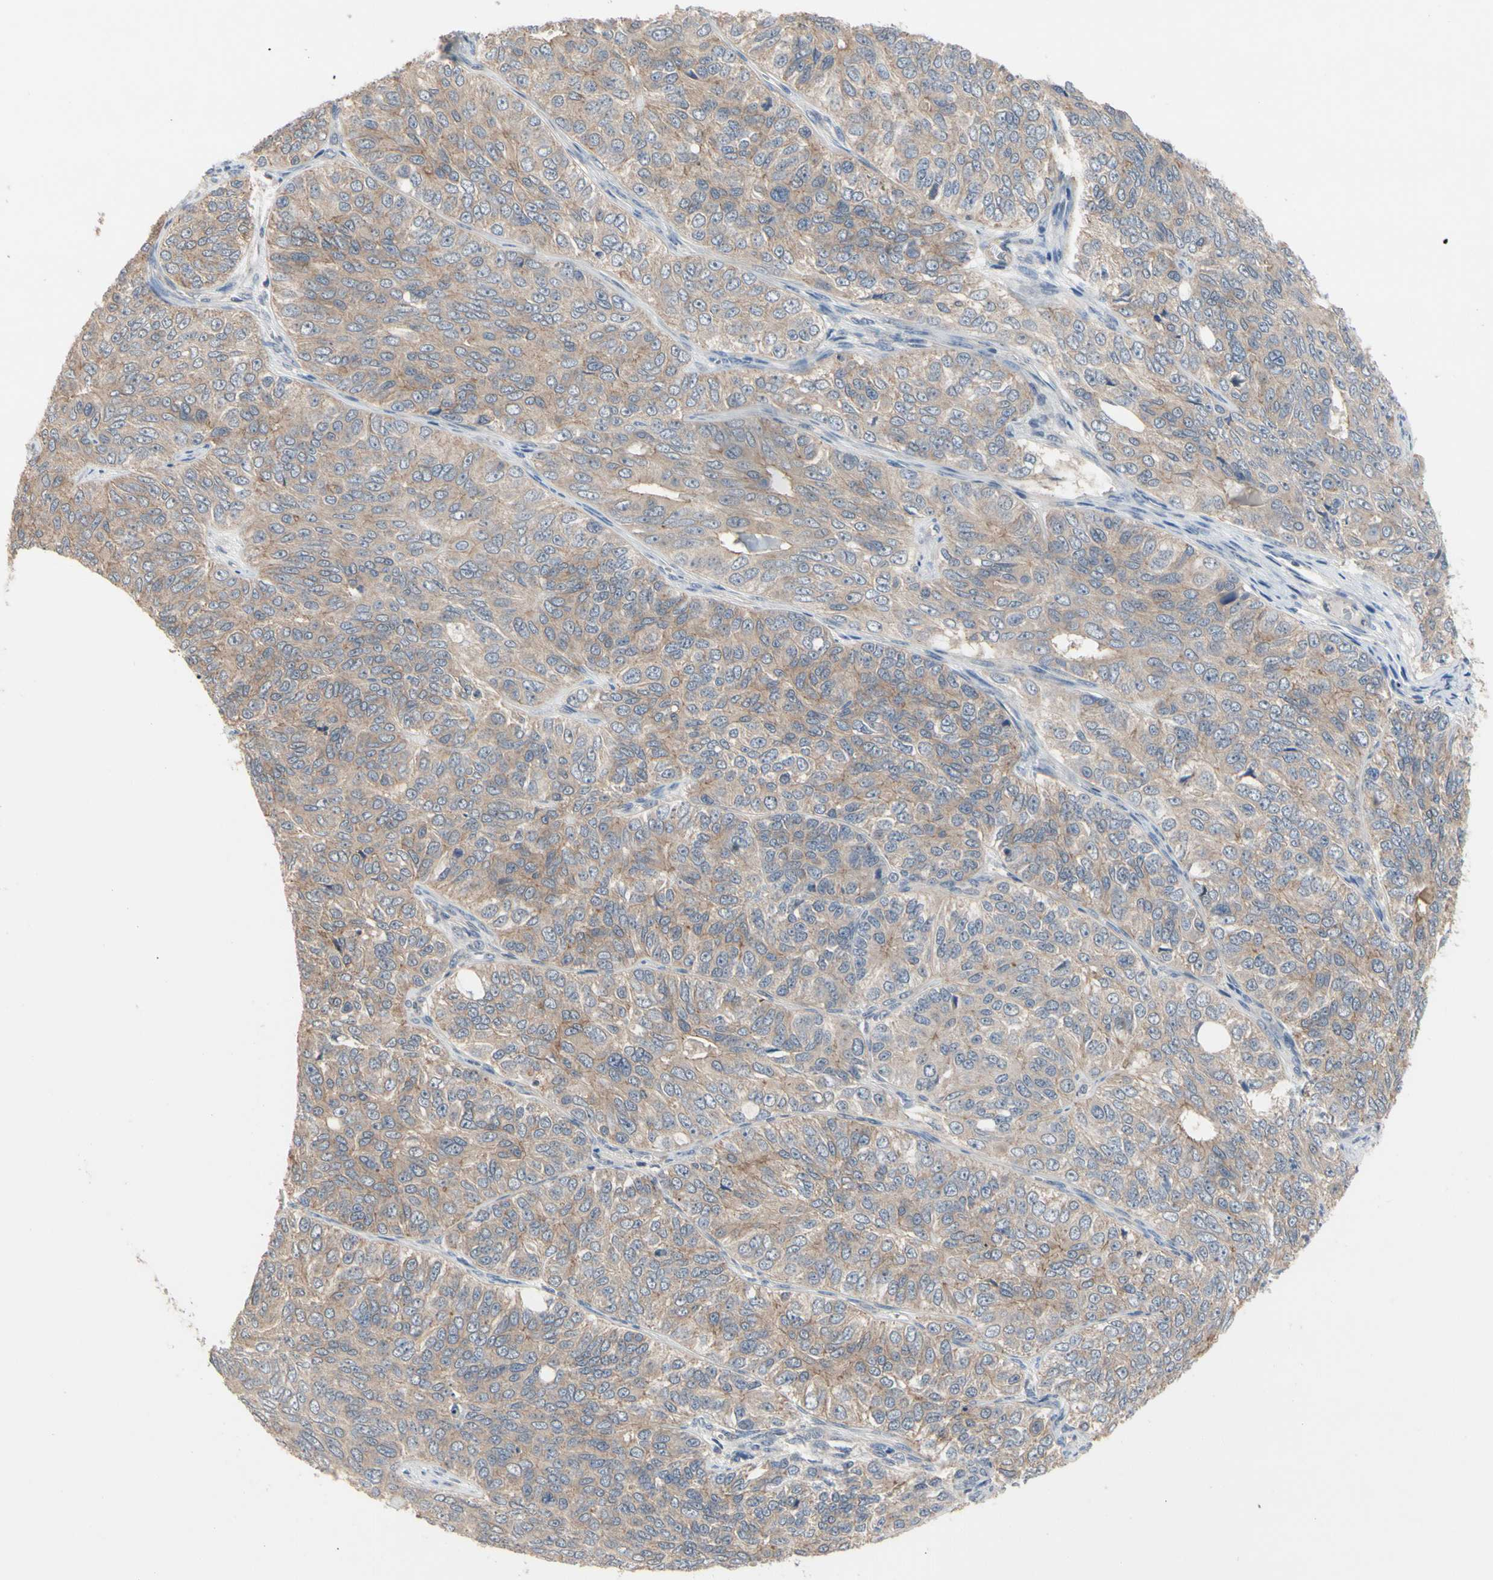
{"staining": {"intensity": "moderate", "quantity": ">75%", "location": "cytoplasmic/membranous"}, "tissue": "ovarian cancer", "cell_type": "Tumor cells", "image_type": "cancer", "snomed": [{"axis": "morphology", "description": "Carcinoma, endometroid"}, {"axis": "topography", "description": "Ovary"}], "caption": "Tumor cells demonstrate medium levels of moderate cytoplasmic/membranous expression in approximately >75% of cells in human ovarian cancer.", "gene": "DPP8", "patient": {"sex": "female", "age": 51}}